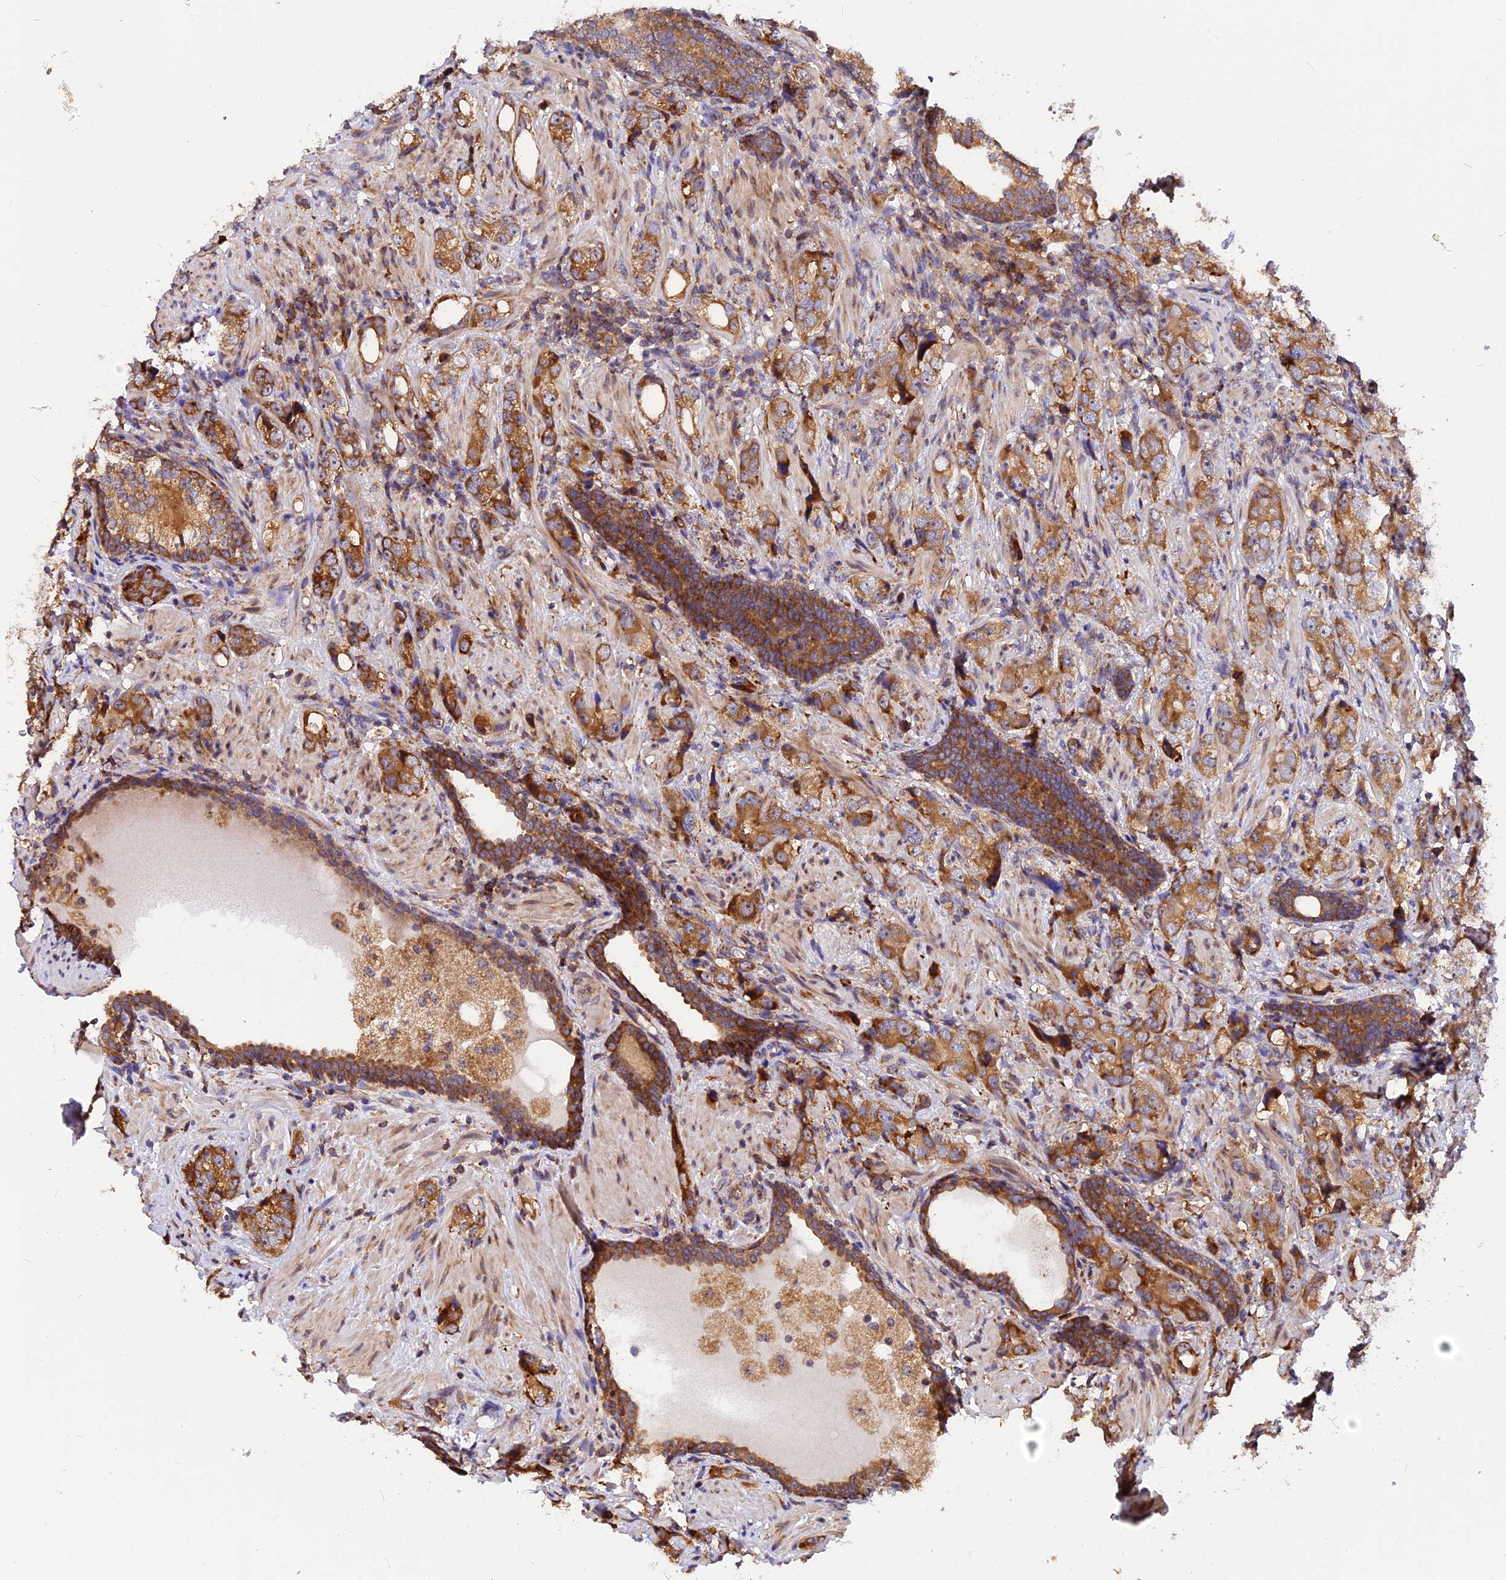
{"staining": {"intensity": "moderate", "quantity": ">75%", "location": "cytoplasmic/membranous"}, "tissue": "prostate cancer", "cell_type": "Tumor cells", "image_type": "cancer", "snomed": [{"axis": "morphology", "description": "Adenocarcinoma, High grade"}, {"axis": "topography", "description": "Prostate"}], "caption": "Adenocarcinoma (high-grade) (prostate) was stained to show a protein in brown. There is medium levels of moderate cytoplasmic/membranous expression in approximately >75% of tumor cells.", "gene": "GNPTAB", "patient": {"sex": "male", "age": 63}}